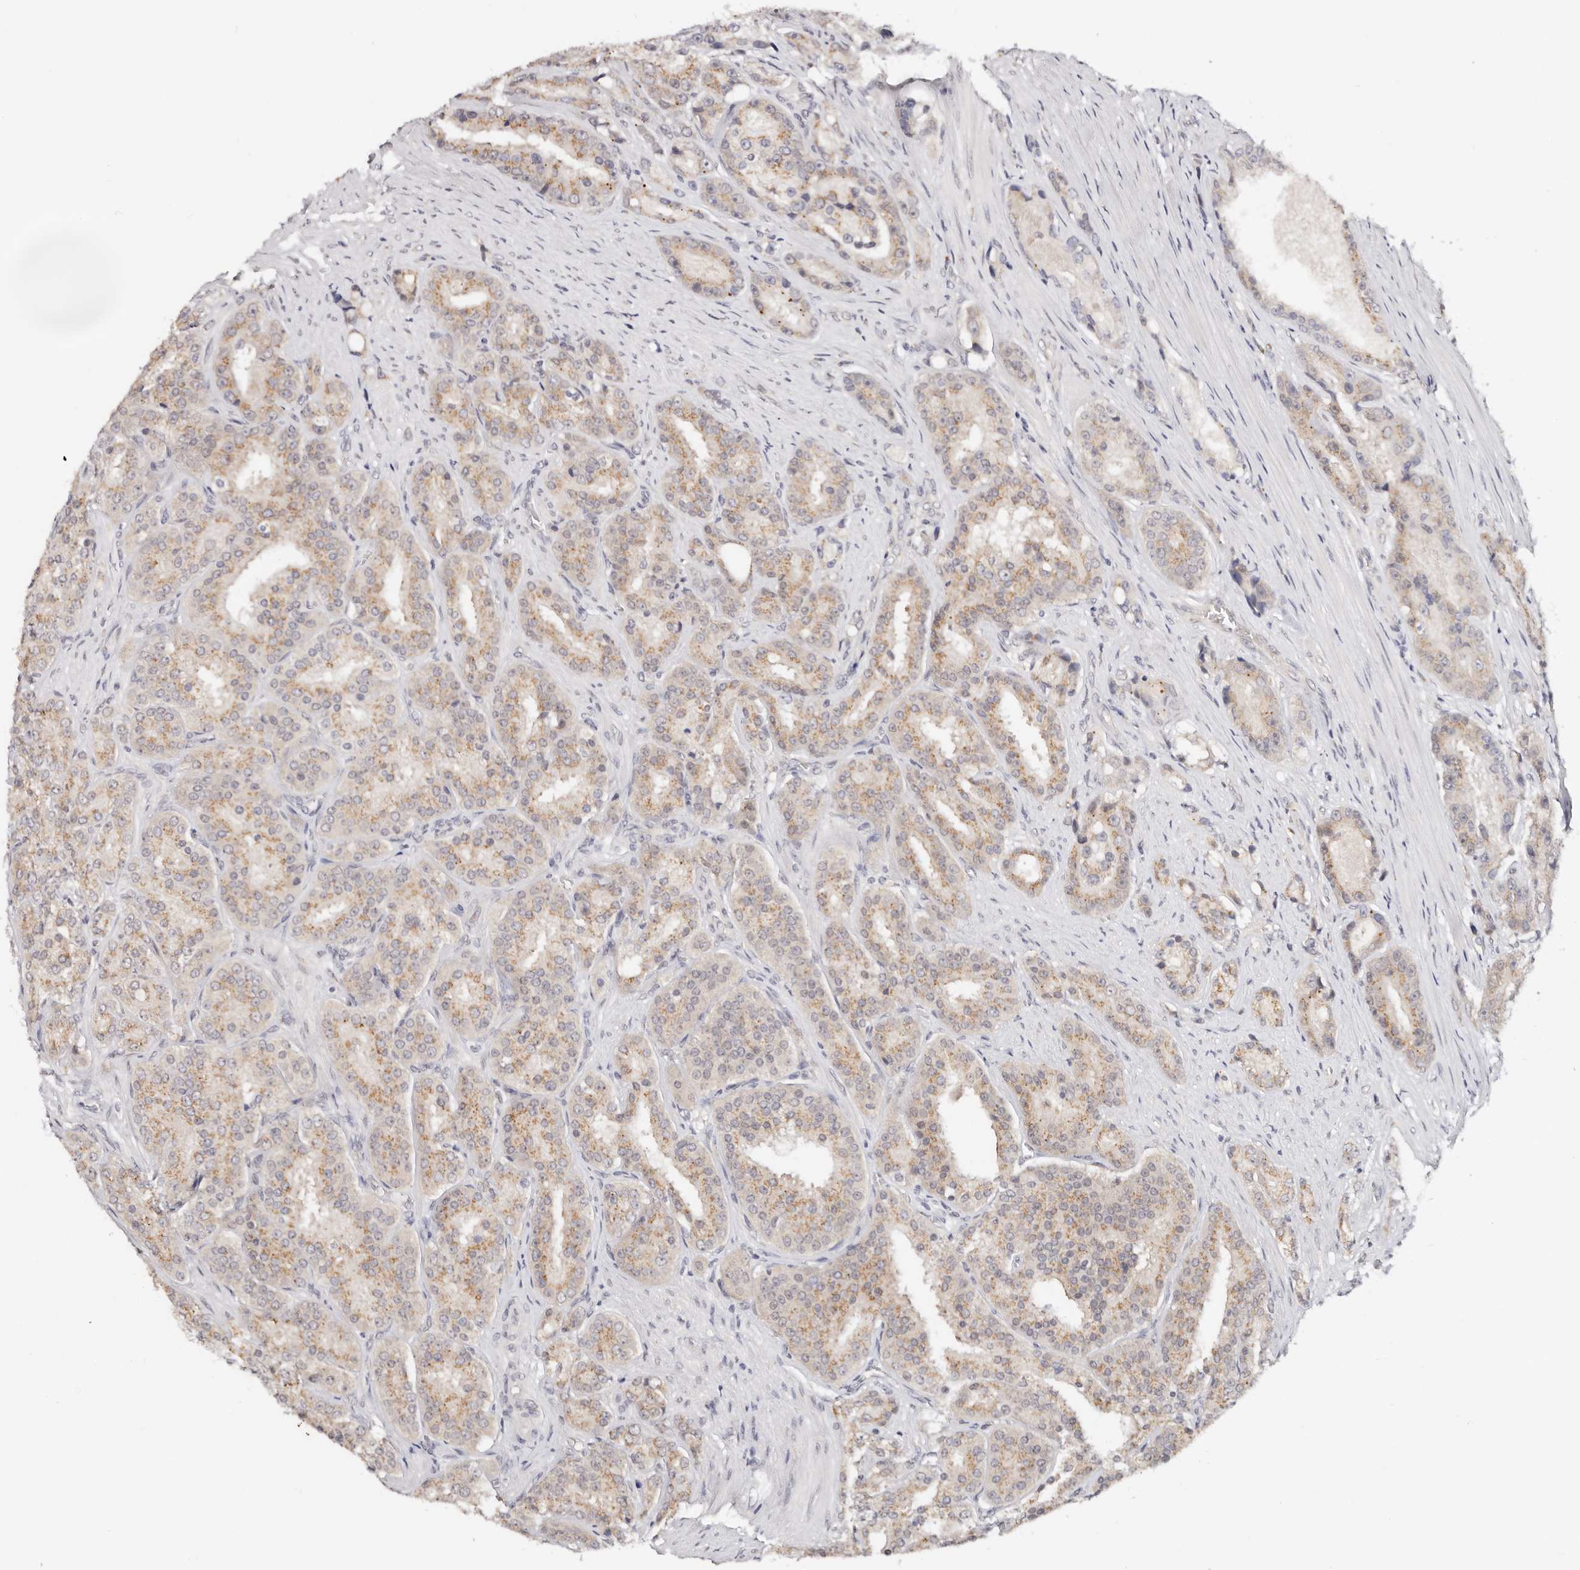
{"staining": {"intensity": "moderate", "quantity": ">75%", "location": "cytoplasmic/membranous"}, "tissue": "prostate cancer", "cell_type": "Tumor cells", "image_type": "cancer", "snomed": [{"axis": "morphology", "description": "Adenocarcinoma, High grade"}, {"axis": "topography", "description": "Prostate"}], "caption": "Immunohistochemical staining of human prostate cancer shows medium levels of moderate cytoplasmic/membranous protein staining in approximately >75% of tumor cells.", "gene": "VIPAS39", "patient": {"sex": "male", "age": 60}}